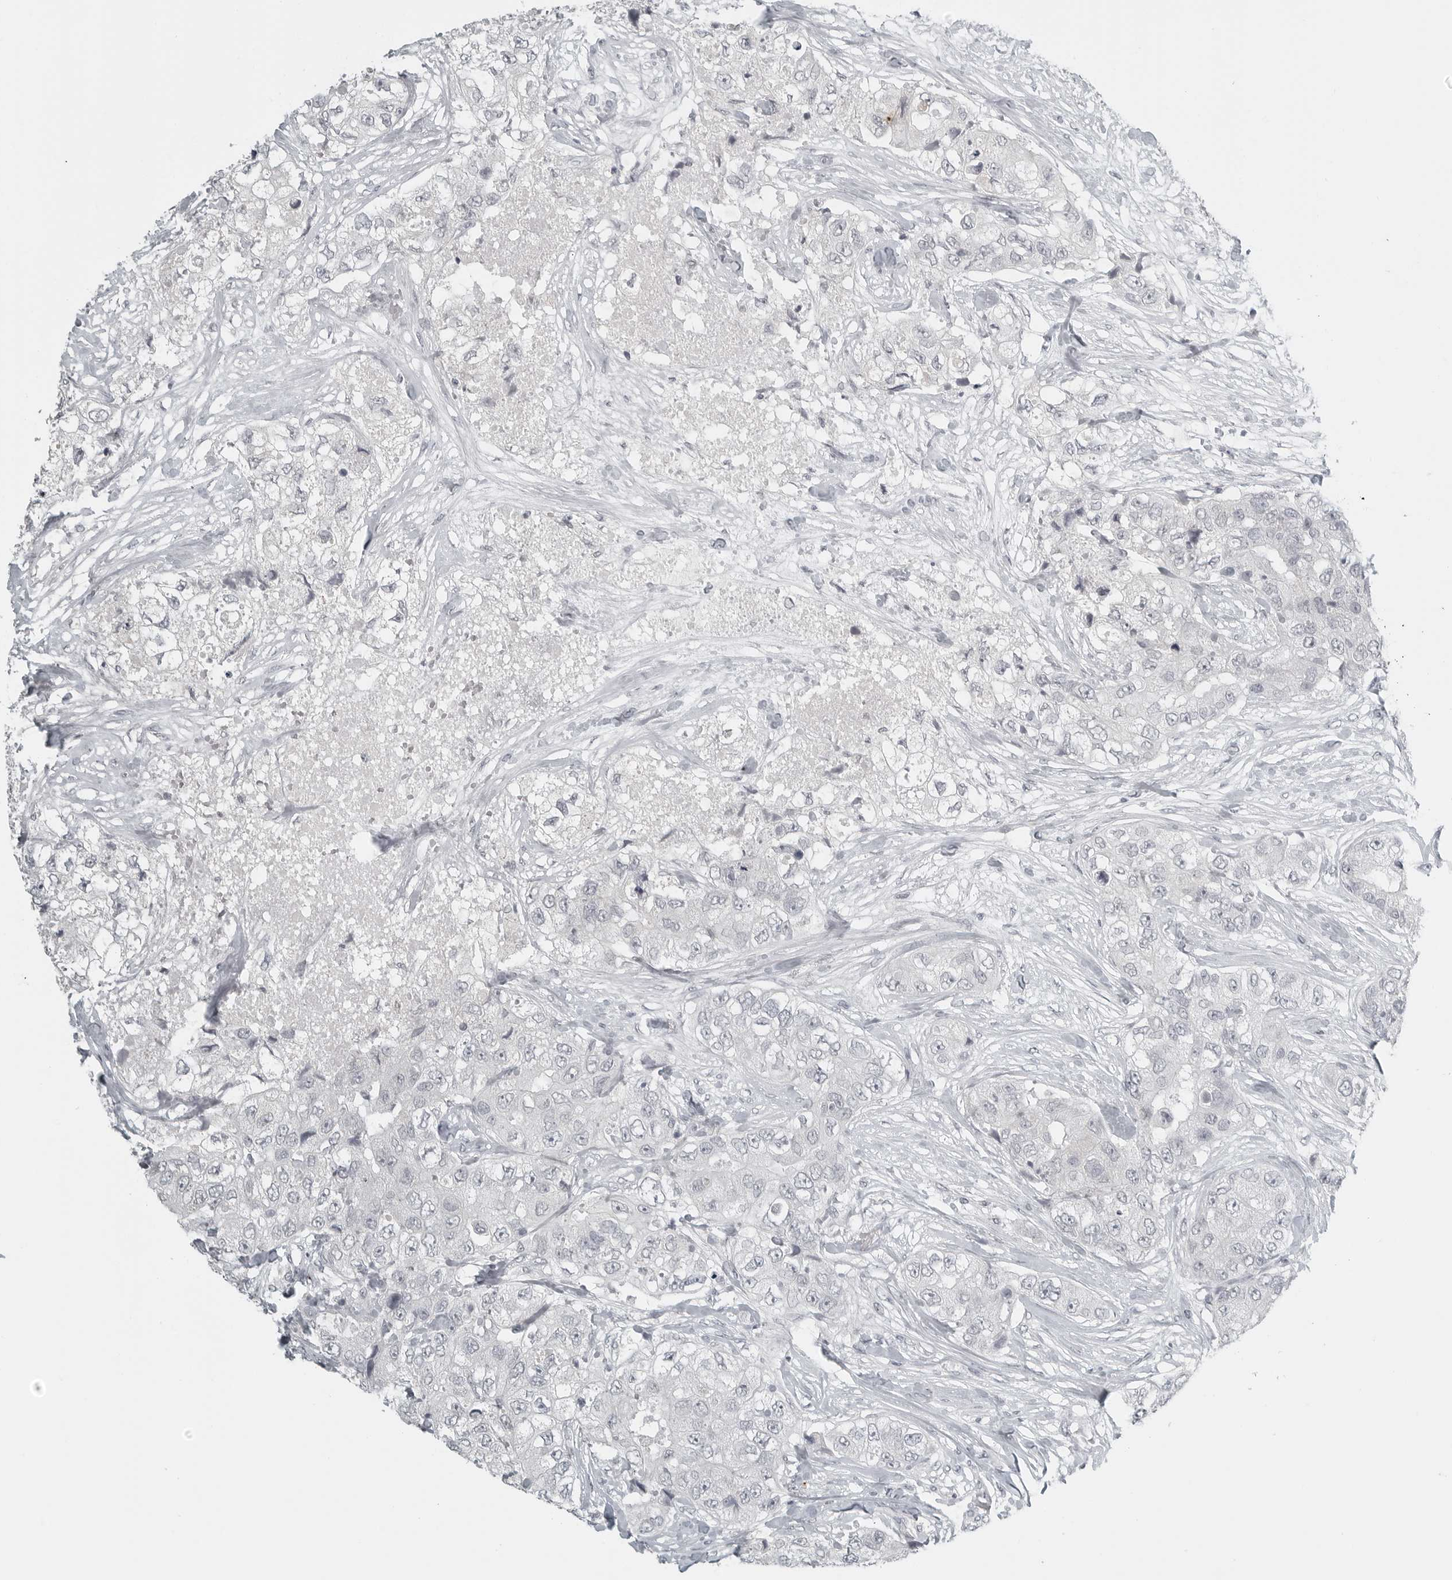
{"staining": {"intensity": "negative", "quantity": "none", "location": "none"}, "tissue": "breast cancer", "cell_type": "Tumor cells", "image_type": "cancer", "snomed": [{"axis": "morphology", "description": "Duct carcinoma"}, {"axis": "topography", "description": "Breast"}], "caption": "Protein analysis of breast cancer (intraductal carcinoma) exhibits no significant staining in tumor cells.", "gene": "BPIFA1", "patient": {"sex": "female", "age": 62}}